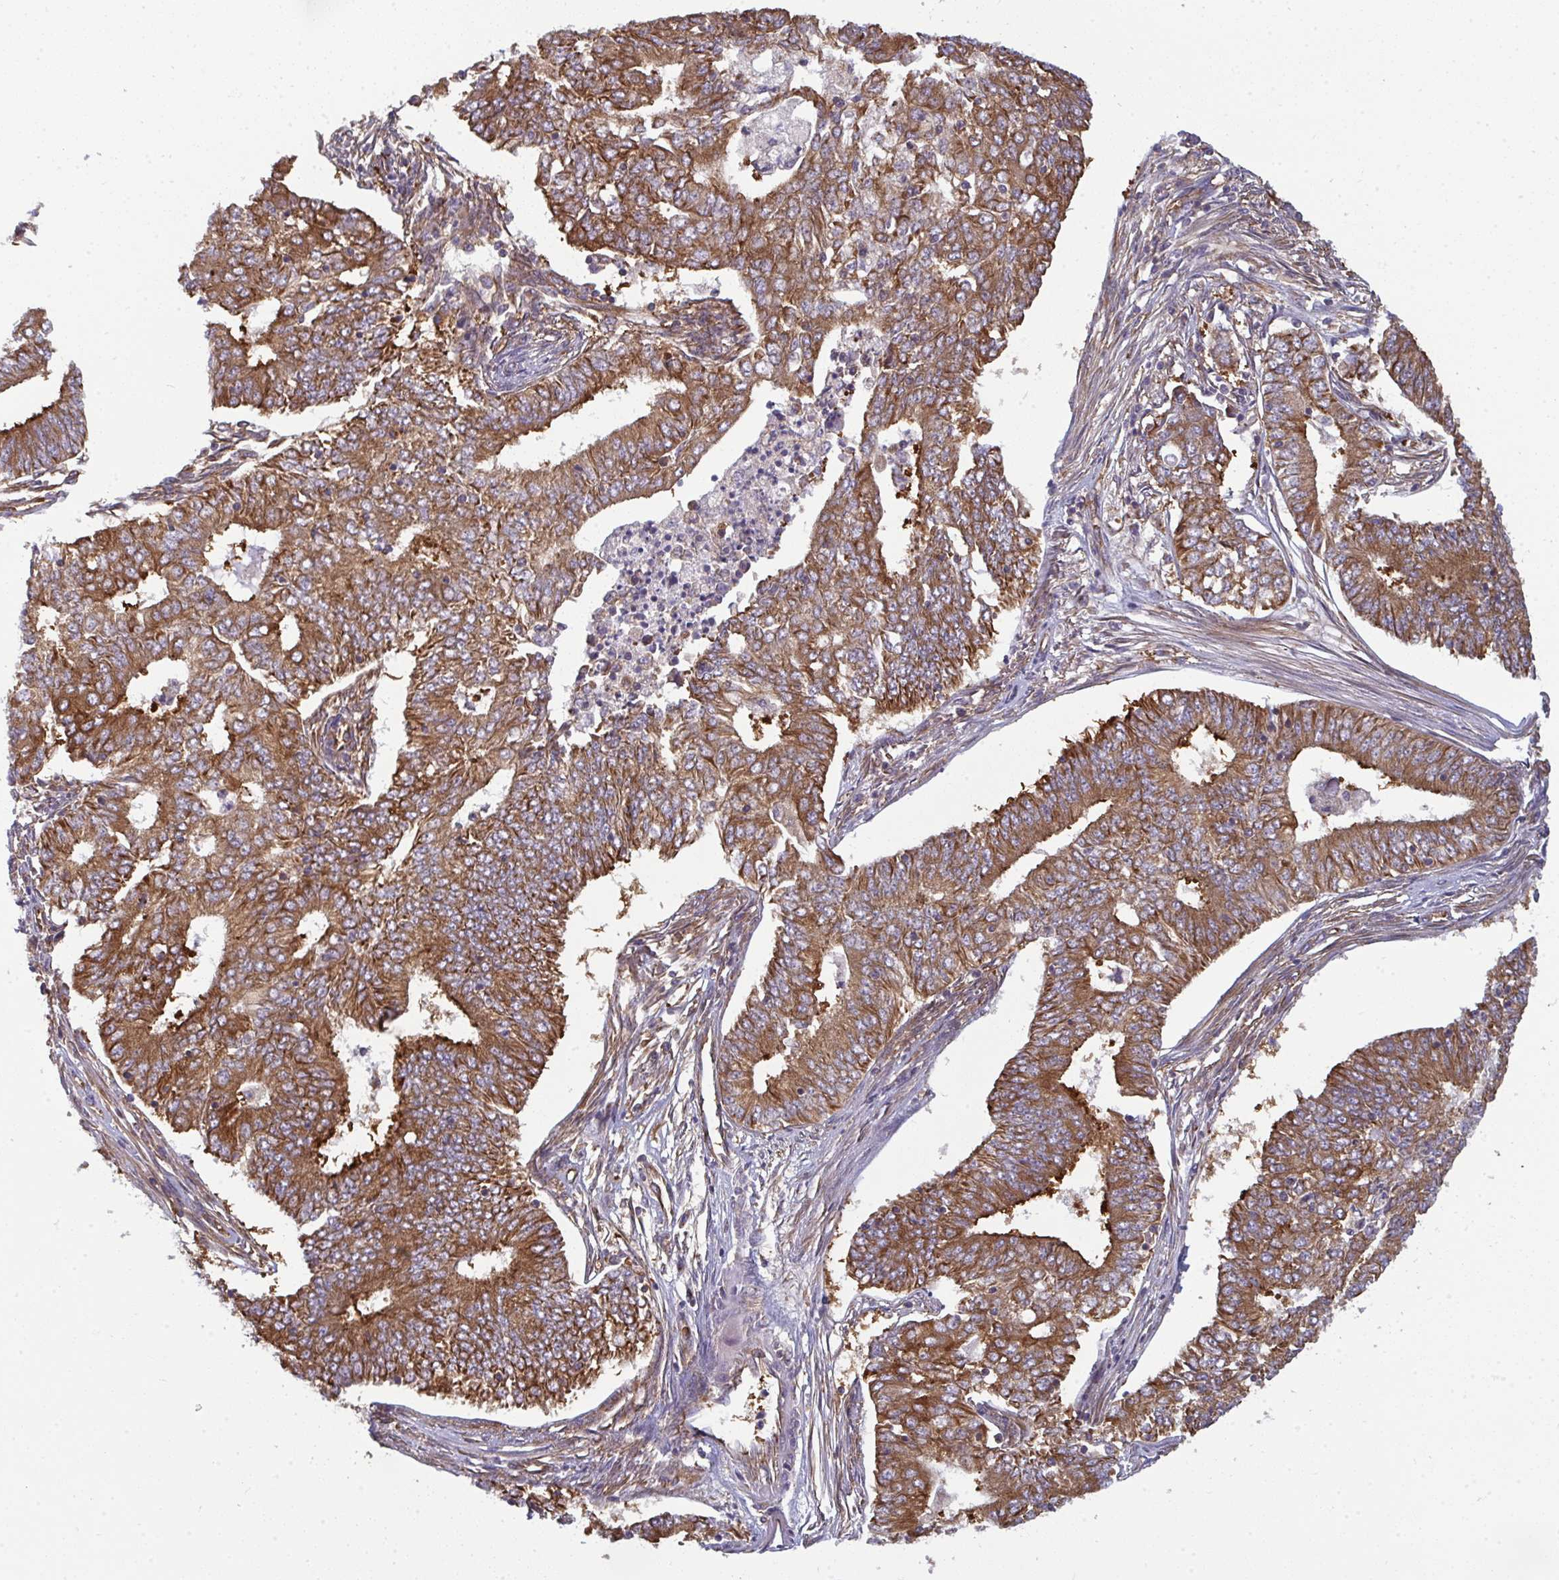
{"staining": {"intensity": "strong", "quantity": ">75%", "location": "cytoplasmic/membranous"}, "tissue": "endometrial cancer", "cell_type": "Tumor cells", "image_type": "cancer", "snomed": [{"axis": "morphology", "description": "Adenocarcinoma, NOS"}, {"axis": "topography", "description": "Endometrium"}], "caption": "A photomicrograph of adenocarcinoma (endometrial) stained for a protein displays strong cytoplasmic/membranous brown staining in tumor cells.", "gene": "DYNC1I2", "patient": {"sex": "female", "age": 62}}